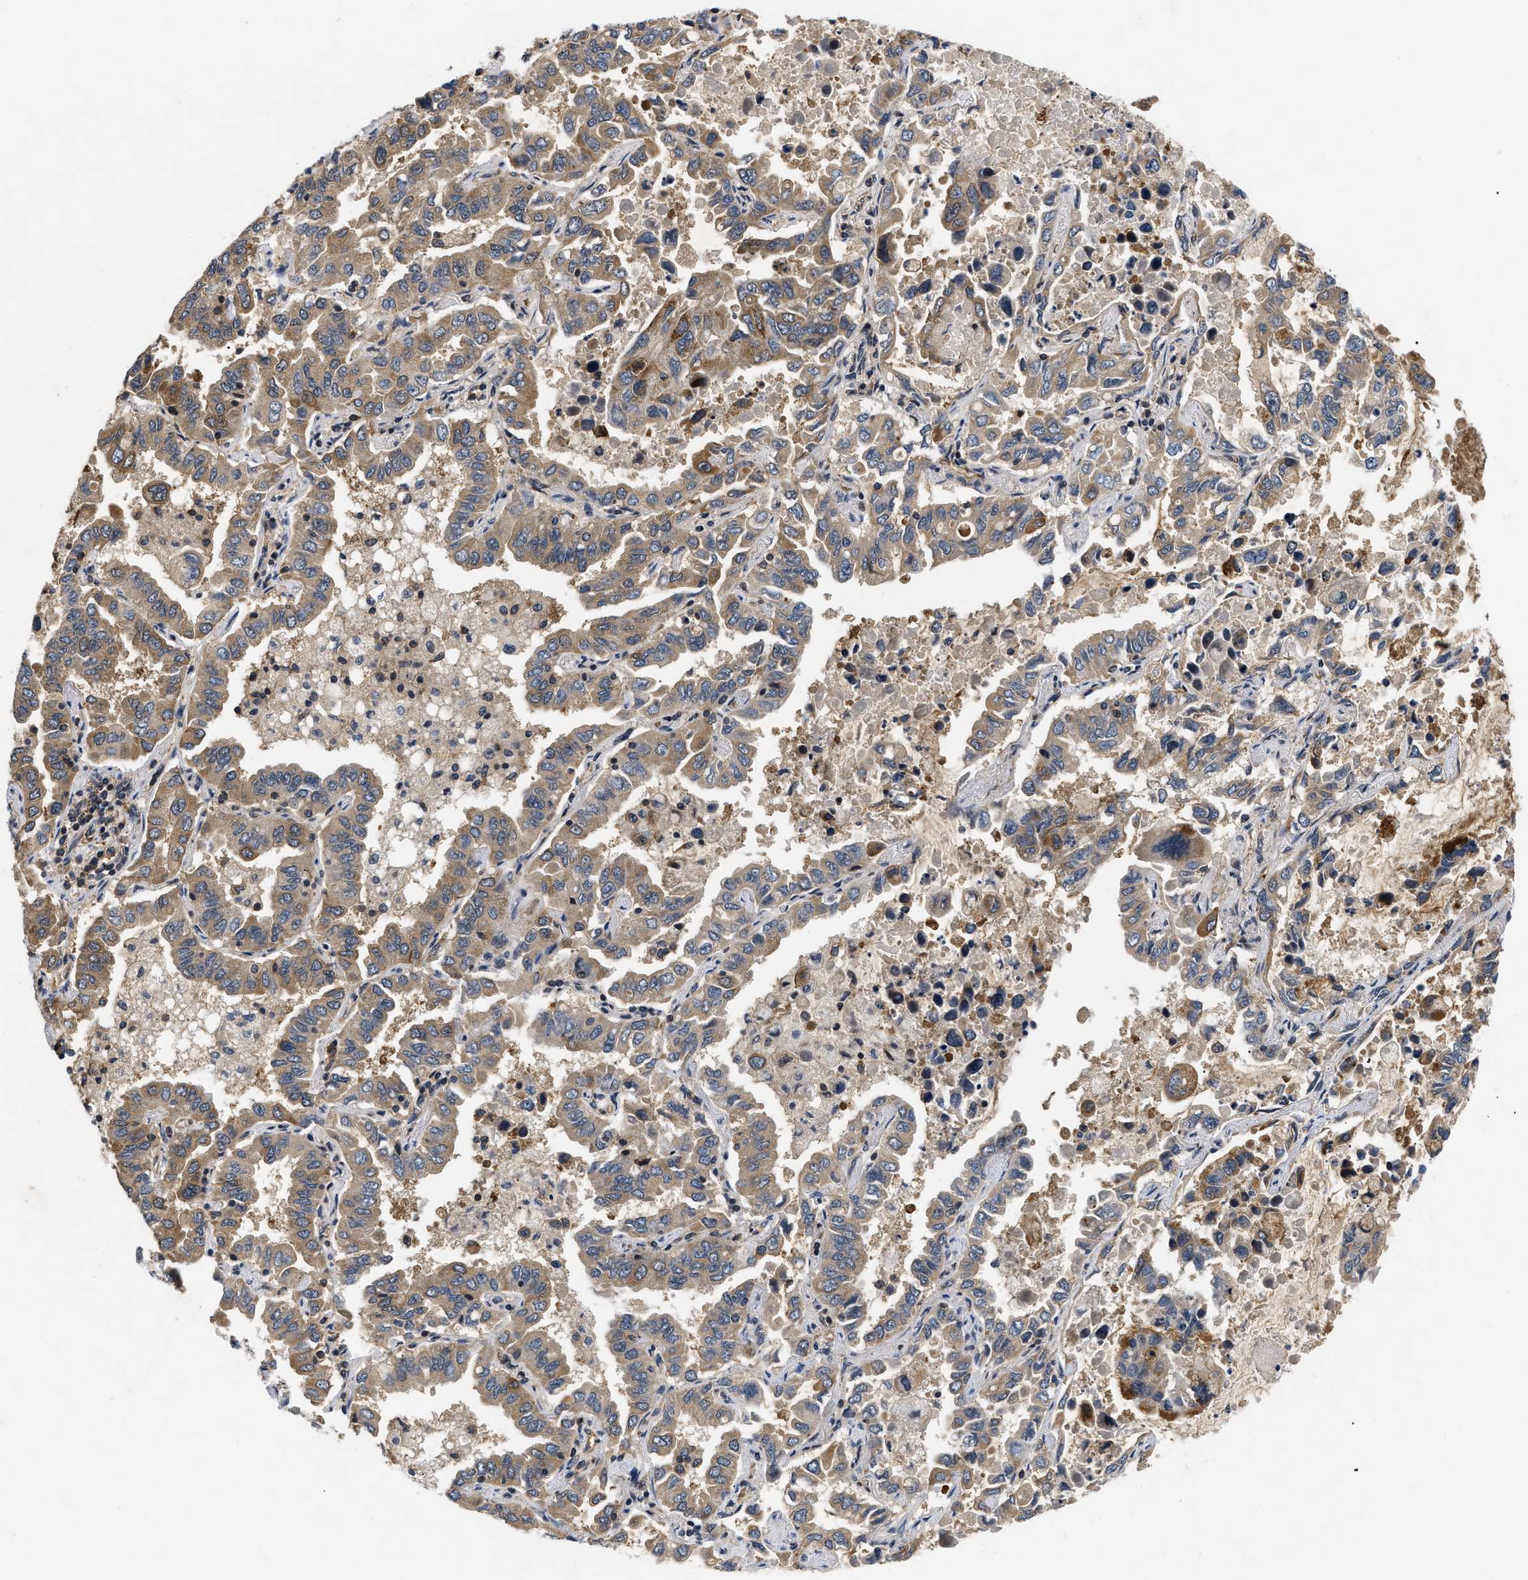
{"staining": {"intensity": "moderate", "quantity": ">75%", "location": "cytoplasmic/membranous"}, "tissue": "lung cancer", "cell_type": "Tumor cells", "image_type": "cancer", "snomed": [{"axis": "morphology", "description": "Adenocarcinoma, NOS"}, {"axis": "topography", "description": "Lung"}], "caption": "Moderate cytoplasmic/membranous positivity is present in approximately >75% of tumor cells in lung adenocarcinoma.", "gene": "HMGCR", "patient": {"sex": "male", "age": 64}}